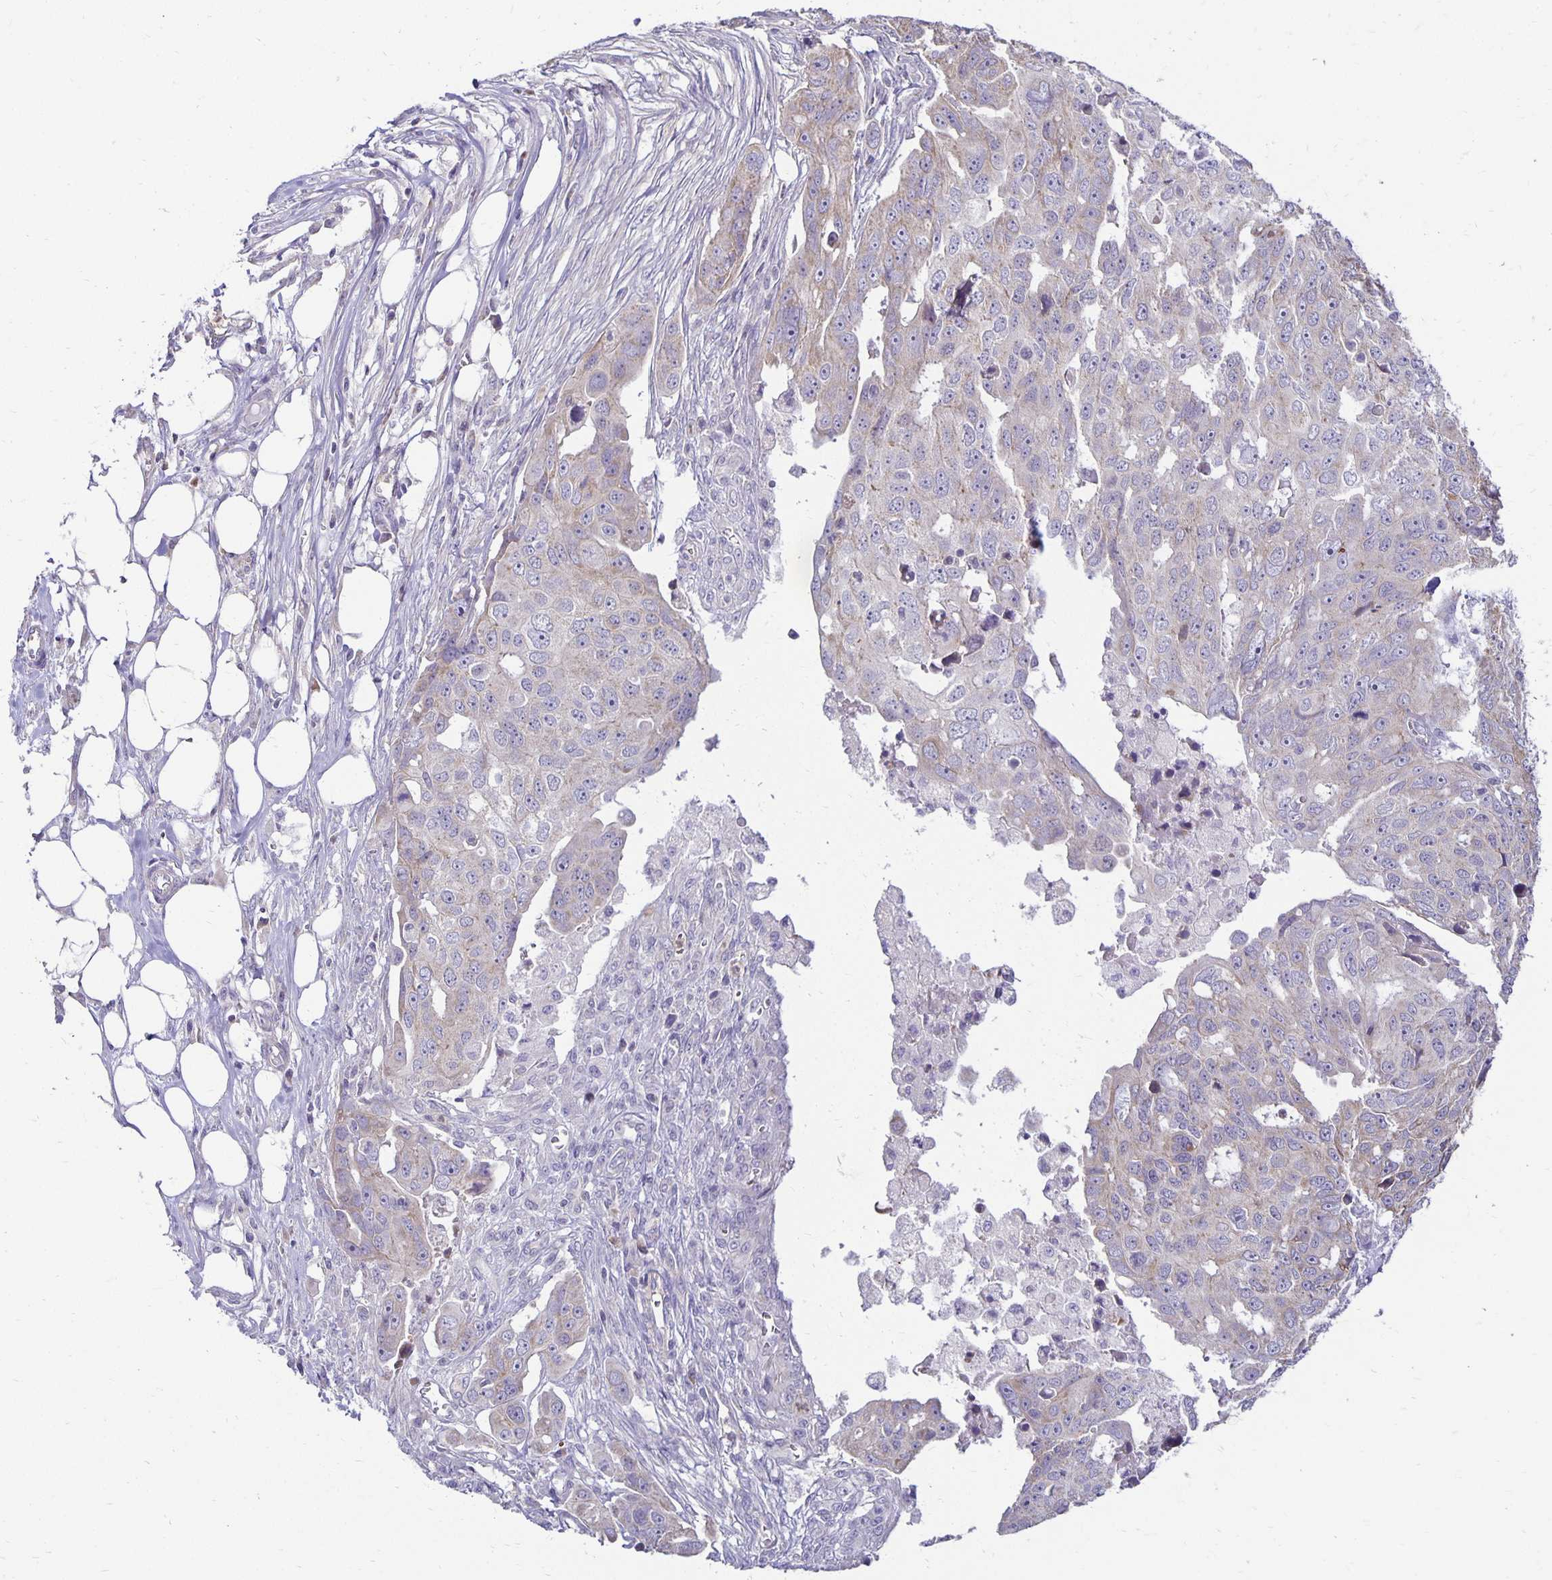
{"staining": {"intensity": "weak", "quantity": "25%-75%", "location": "cytoplasmic/membranous"}, "tissue": "ovarian cancer", "cell_type": "Tumor cells", "image_type": "cancer", "snomed": [{"axis": "morphology", "description": "Carcinoma, endometroid"}, {"axis": "topography", "description": "Ovary"}], "caption": "This is an image of IHC staining of ovarian cancer (endometroid carcinoma), which shows weak staining in the cytoplasmic/membranous of tumor cells.", "gene": "FN3K", "patient": {"sex": "female", "age": 70}}